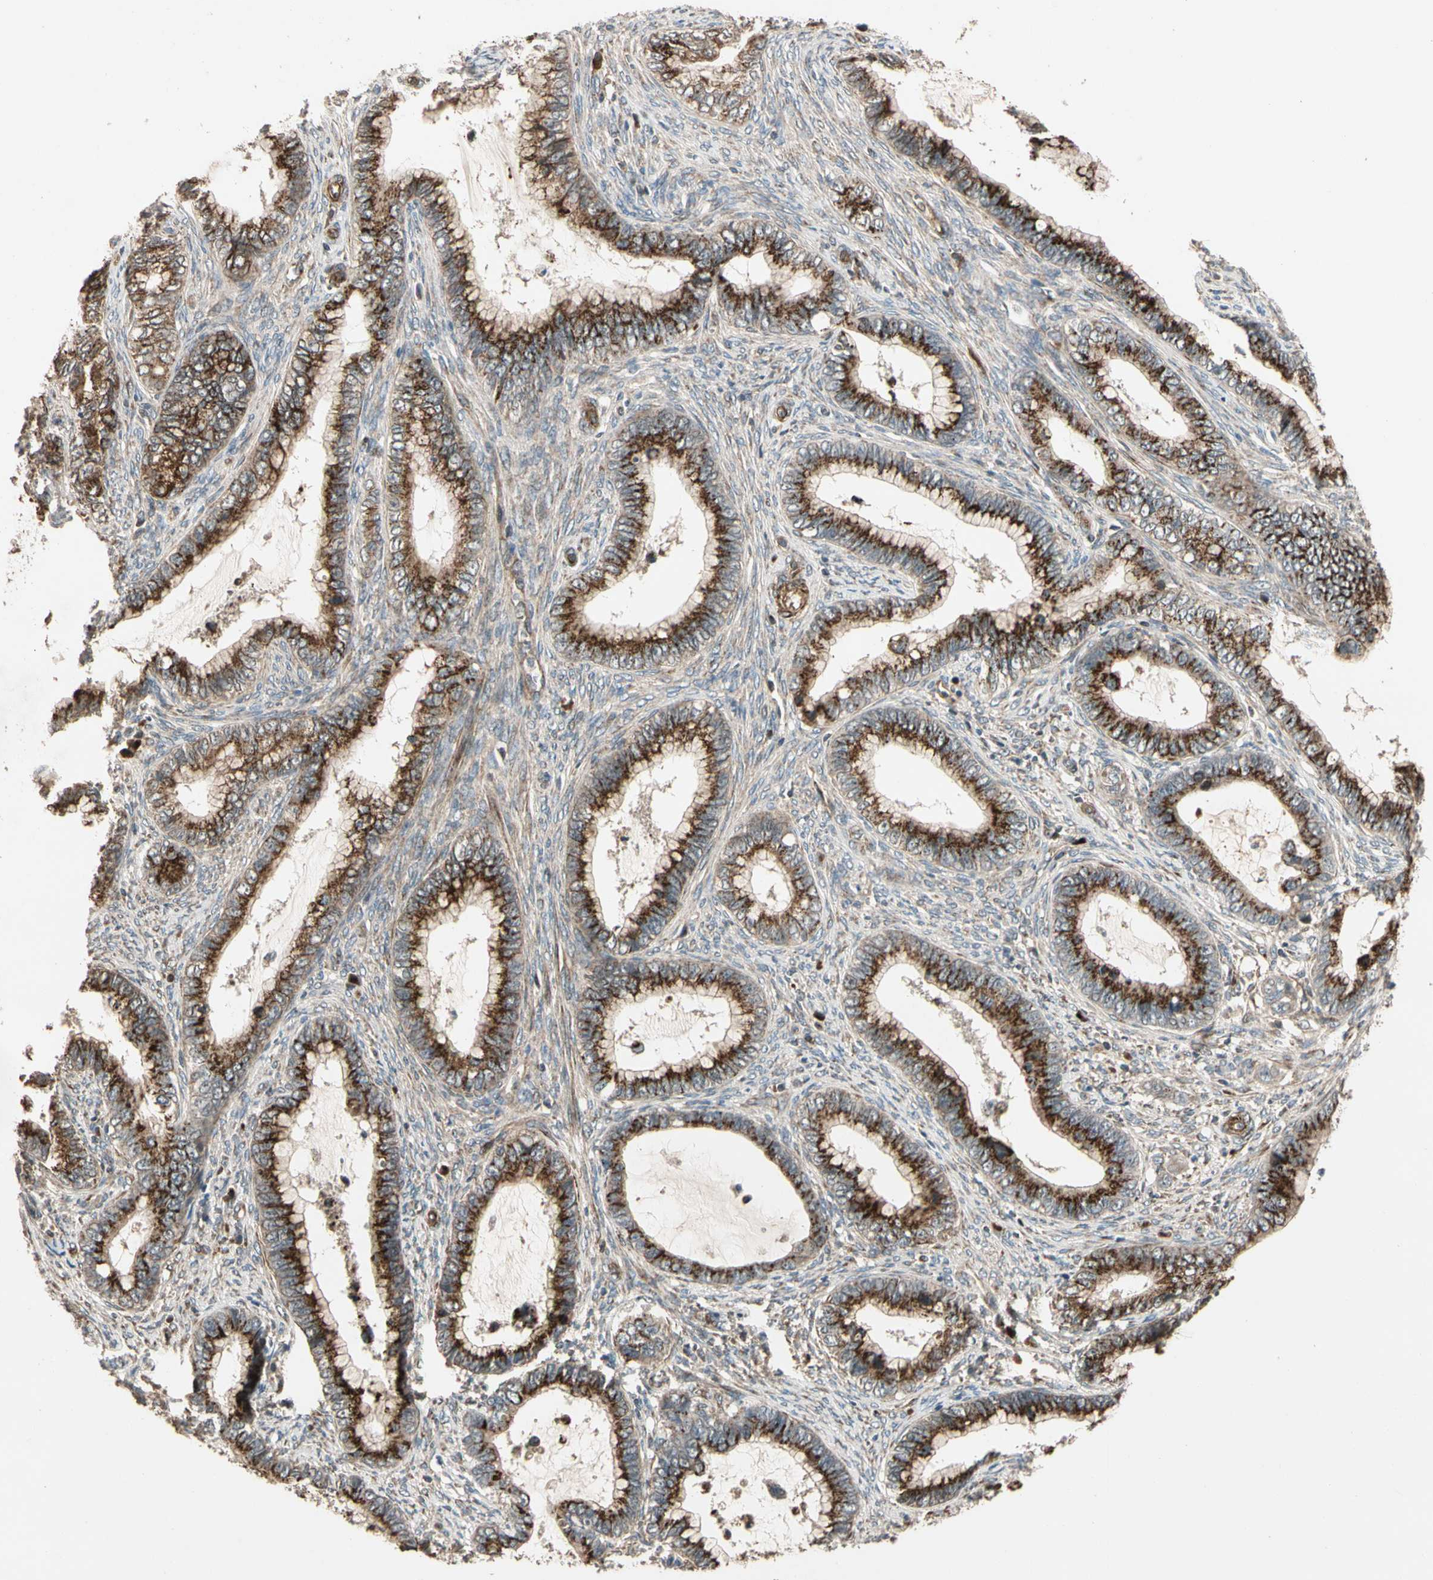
{"staining": {"intensity": "strong", "quantity": ">75%", "location": "cytoplasmic/membranous"}, "tissue": "cervical cancer", "cell_type": "Tumor cells", "image_type": "cancer", "snomed": [{"axis": "morphology", "description": "Adenocarcinoma, NOS"}, {"axis": "topography", "description": "Cervix"}], "caption": "Immunohistochemistry (IHC) image of human adenocarcinoma (cervical) stained for a protein (brown), which reveals high levels of strong cytoplasmic/membranous positivity in about >75% of tumor cells.", "gene": "GCK", "patient": {"sex": "female", "age": 44}}